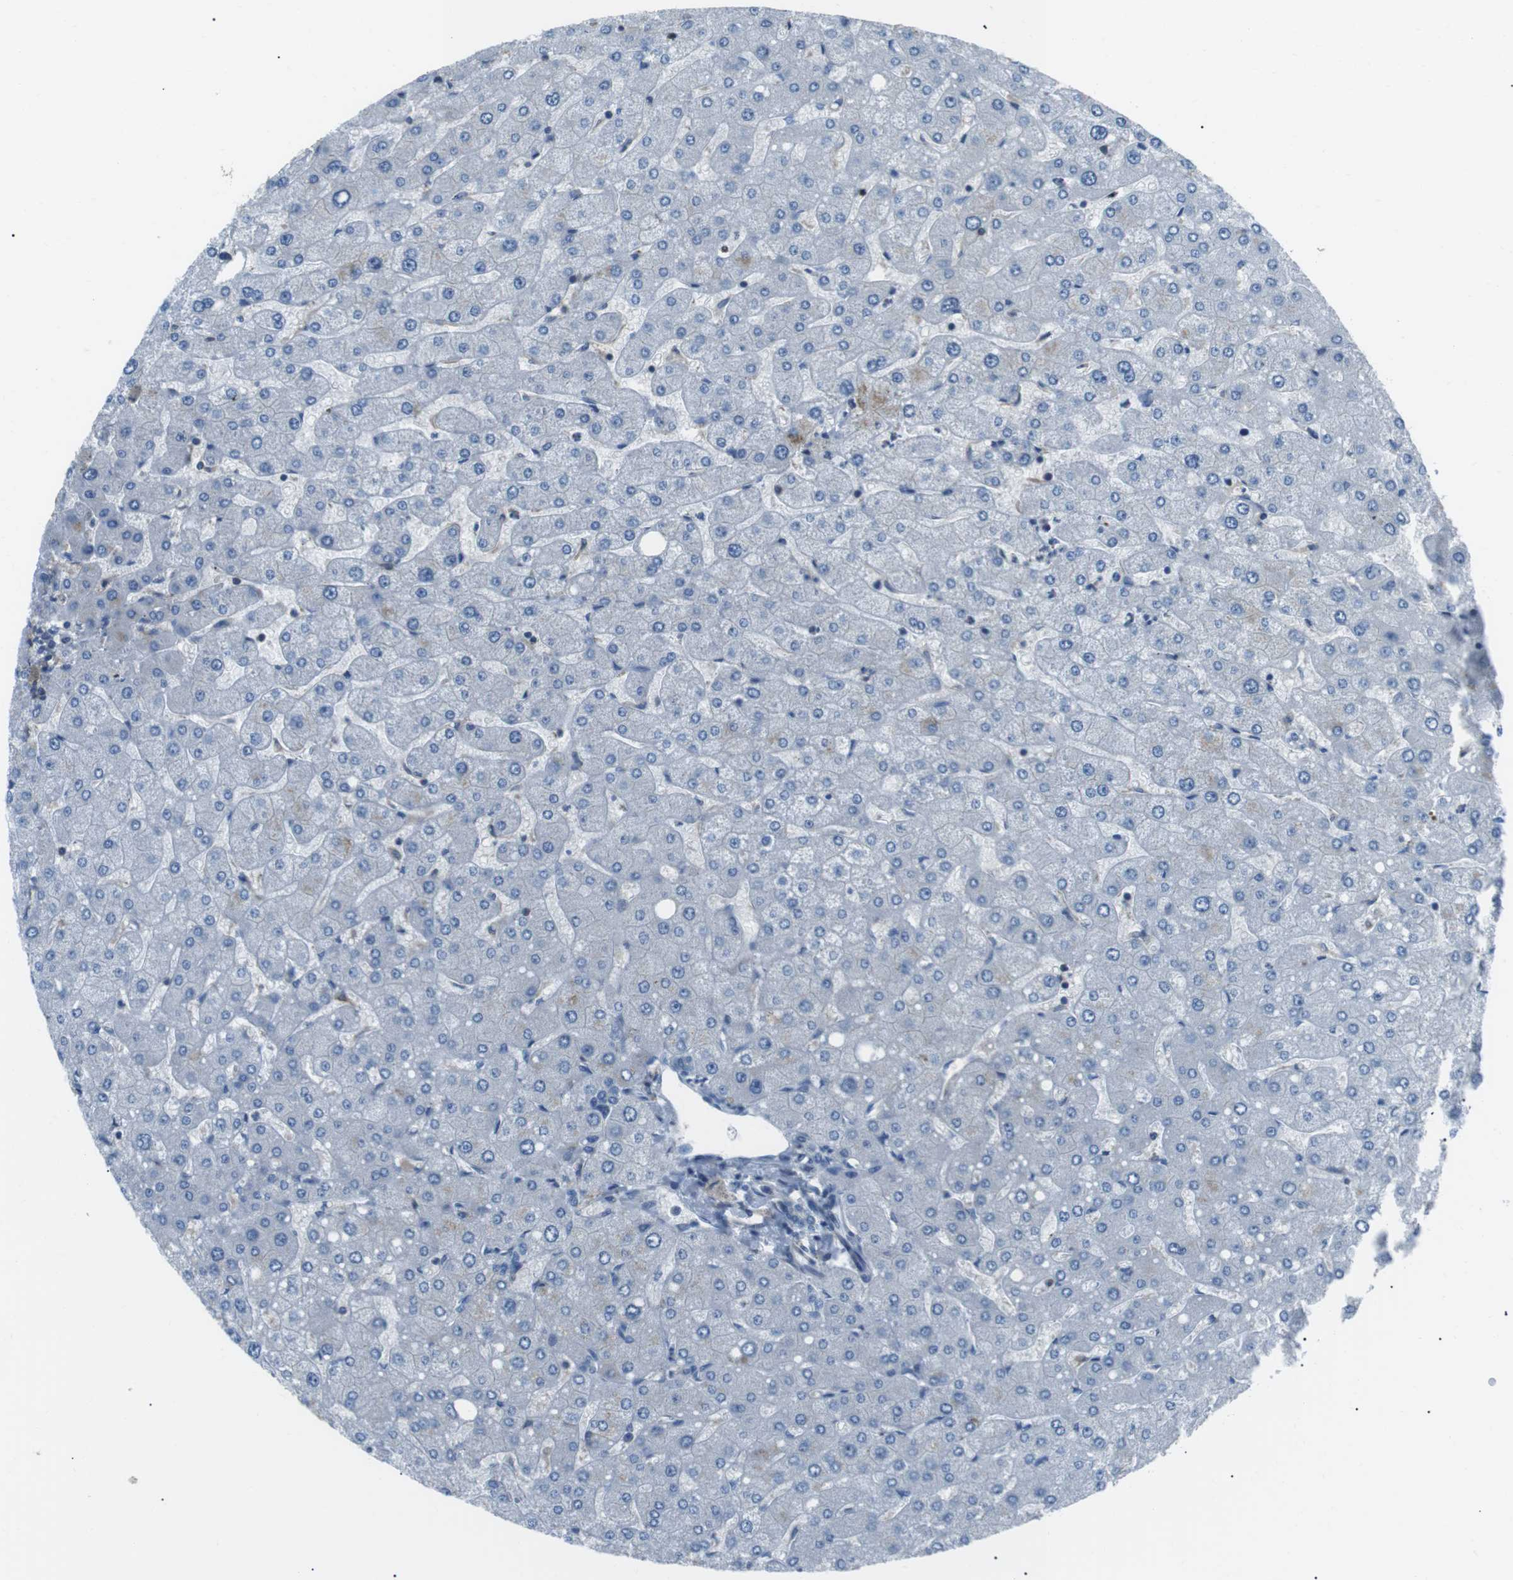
{"staining": {"intensity": "negative", "quantity": "none", "location": "none"}, "tissue": "liver", "cell_type": "Cholangiocytes", "image_type": "normal", "snomed": [{"axis": "morphology", "description": "Normal tissue, NOS"}, {"axis": "topography", "description": "Liver"}], "caption": "An immunohistochemistry (IHC) photomicrograph of benign liver is shown. There is no staining in cholangiocytes of liver.", "gene": "ARVCF", "patient": {"sex": "male", "age": 55}}